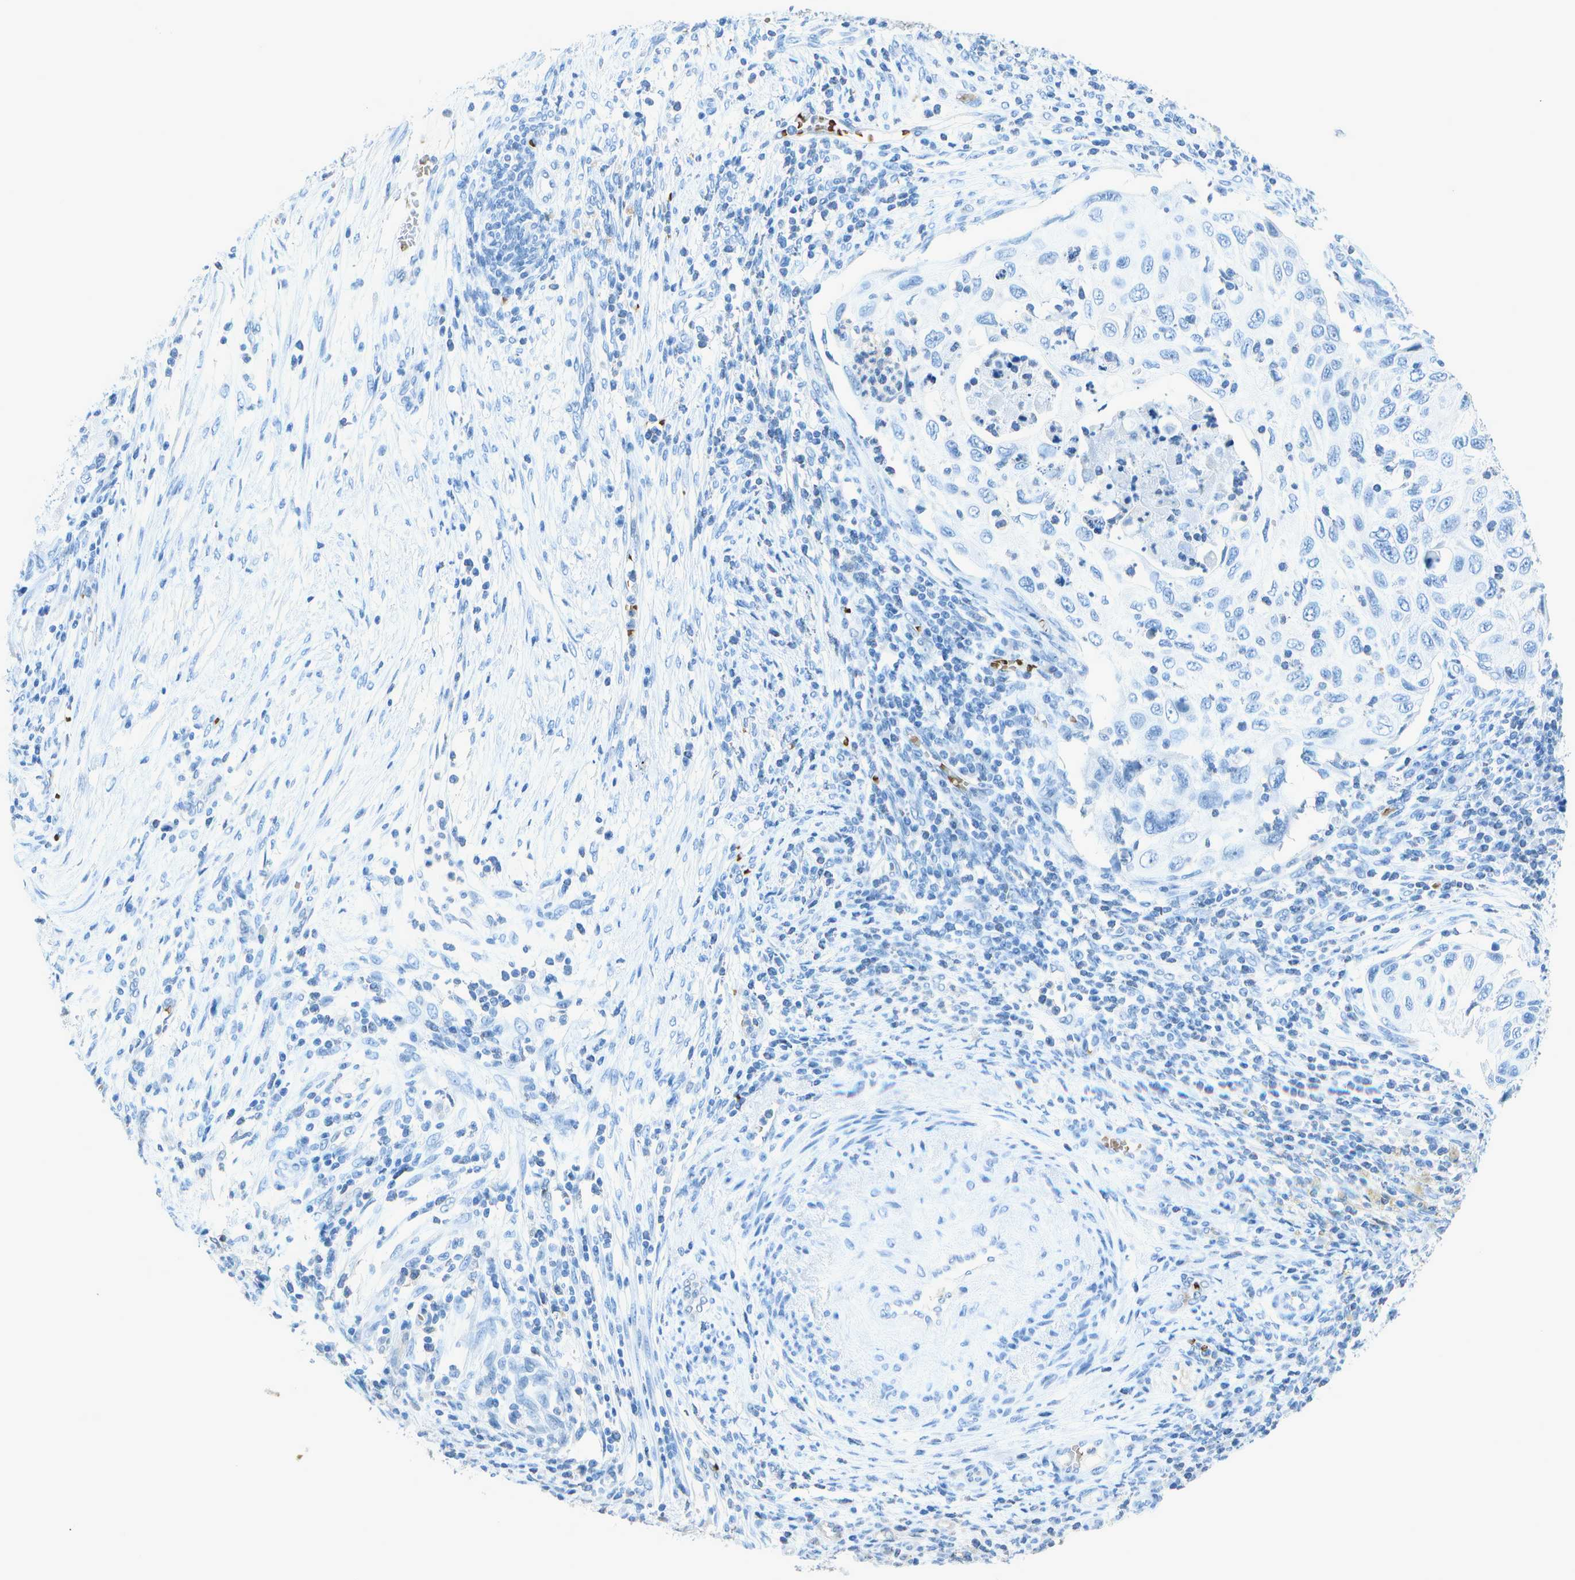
{"staining": {"intensity": "negative", "quantity": "none", "location": "none"}, "tissue": "cervical cancer", "cell_type": "Tumor cells", "image_type": "cancer", "snomed": [{"axis": "morphology", "description": "Squamous cell carcinoma, NOS"}, {"axis": "topography", "description": "Cervix"}], "caption": "DAB (3,3'-diaminobenzidine) immunohistochemical staining of human cervical cancer (squamous cell carcinoma) reveals no significant expression in tumor cells.", "gene": "ASL", "patient": {"sex": "female", "age": 70}}